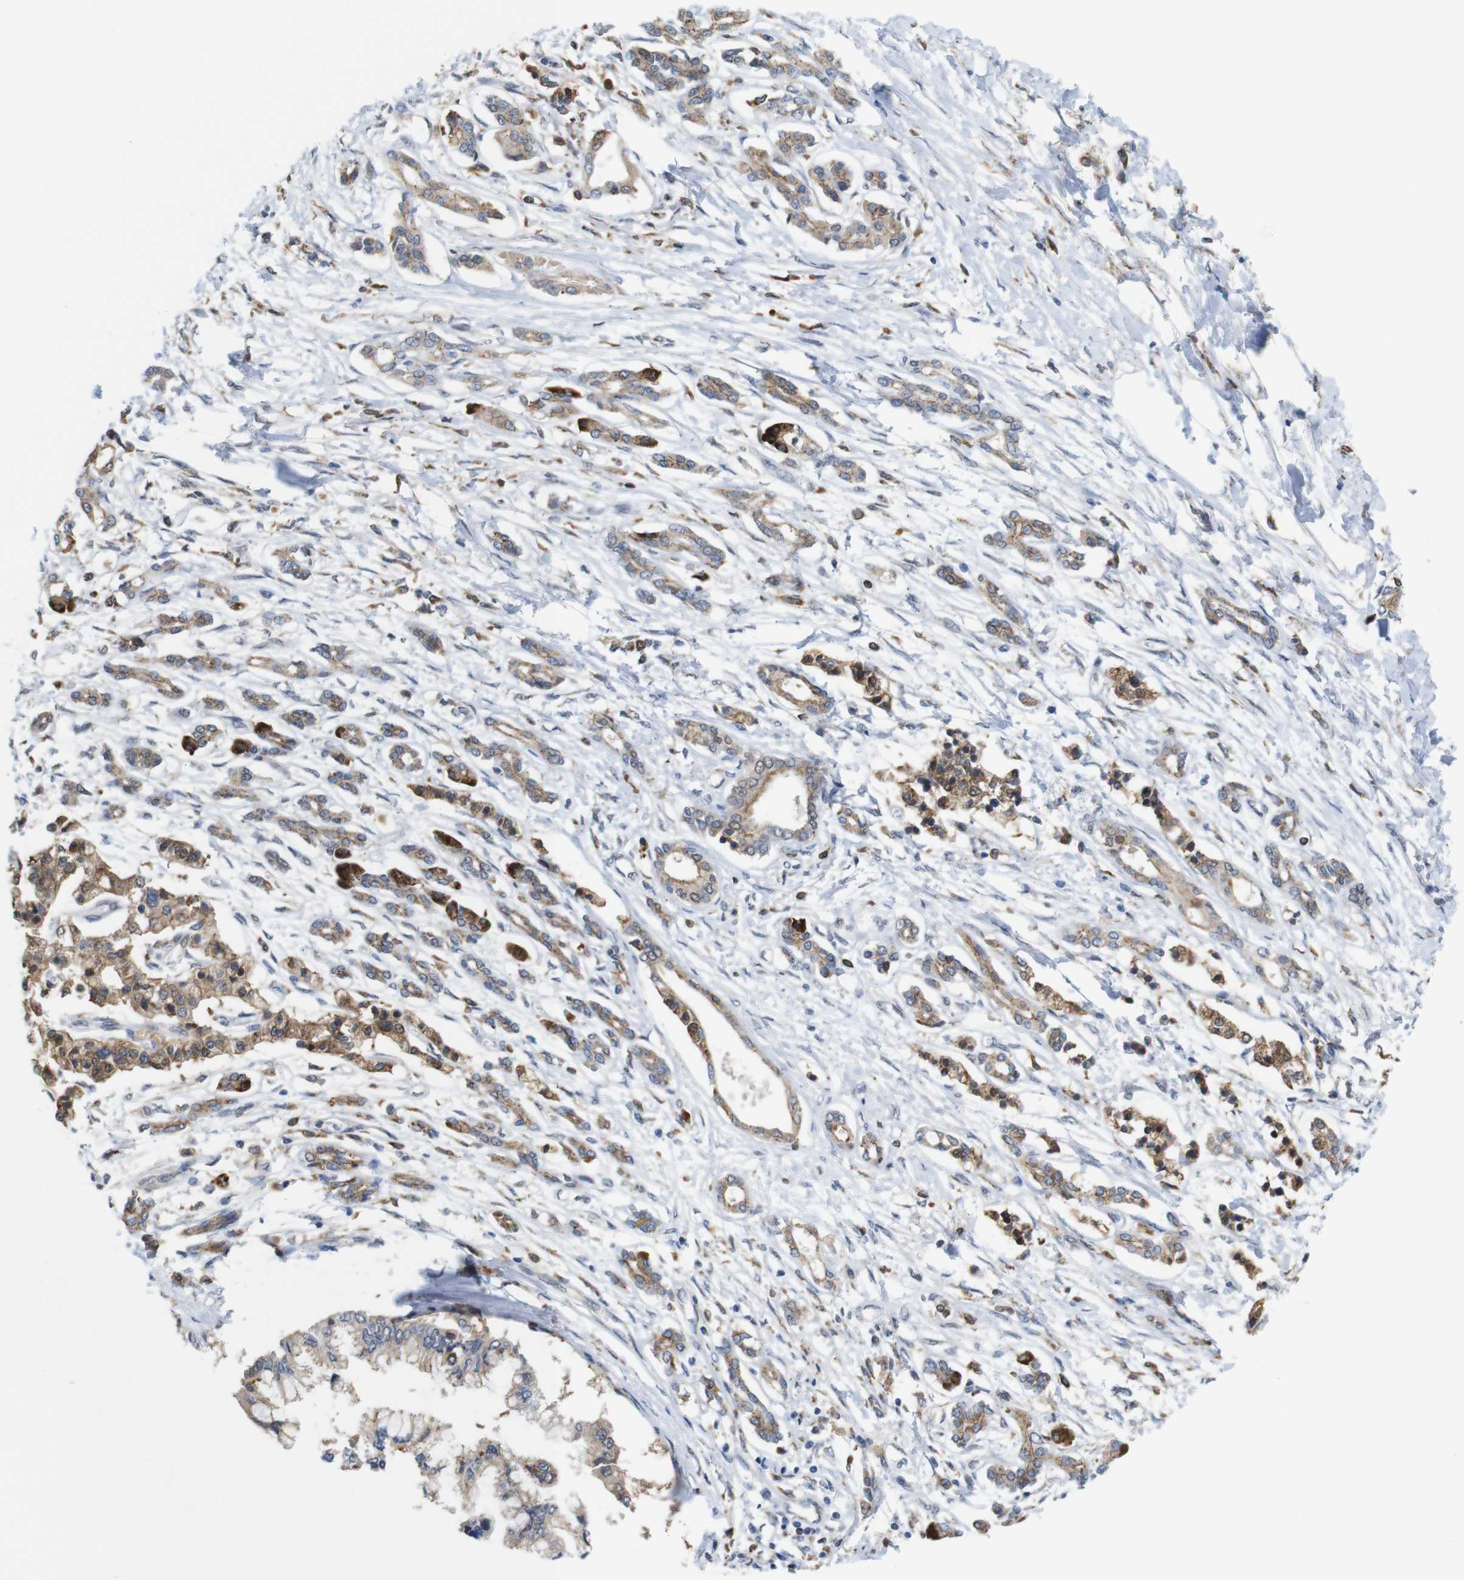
{"staining": {"intensity": "moderate", "quantity": ">75%", "location": "cytoplasmic/membranous,nuclear"}, "tissue": "pancreatic cancer", "cell_type": "Tumor cells", "image_type": "cancer", "snomed": [{"axis": "morphology", "description": "Adenocarcinoma, NOS"}, {"axis": "topography", "description": "Pancreas"}], "caption": "Human pancreatic cancer stained with a protein marker demonstrates moderate staining in tumor cells.", "gene": "PNMA8A", "patient": {"sex": "male", "age": 56}}